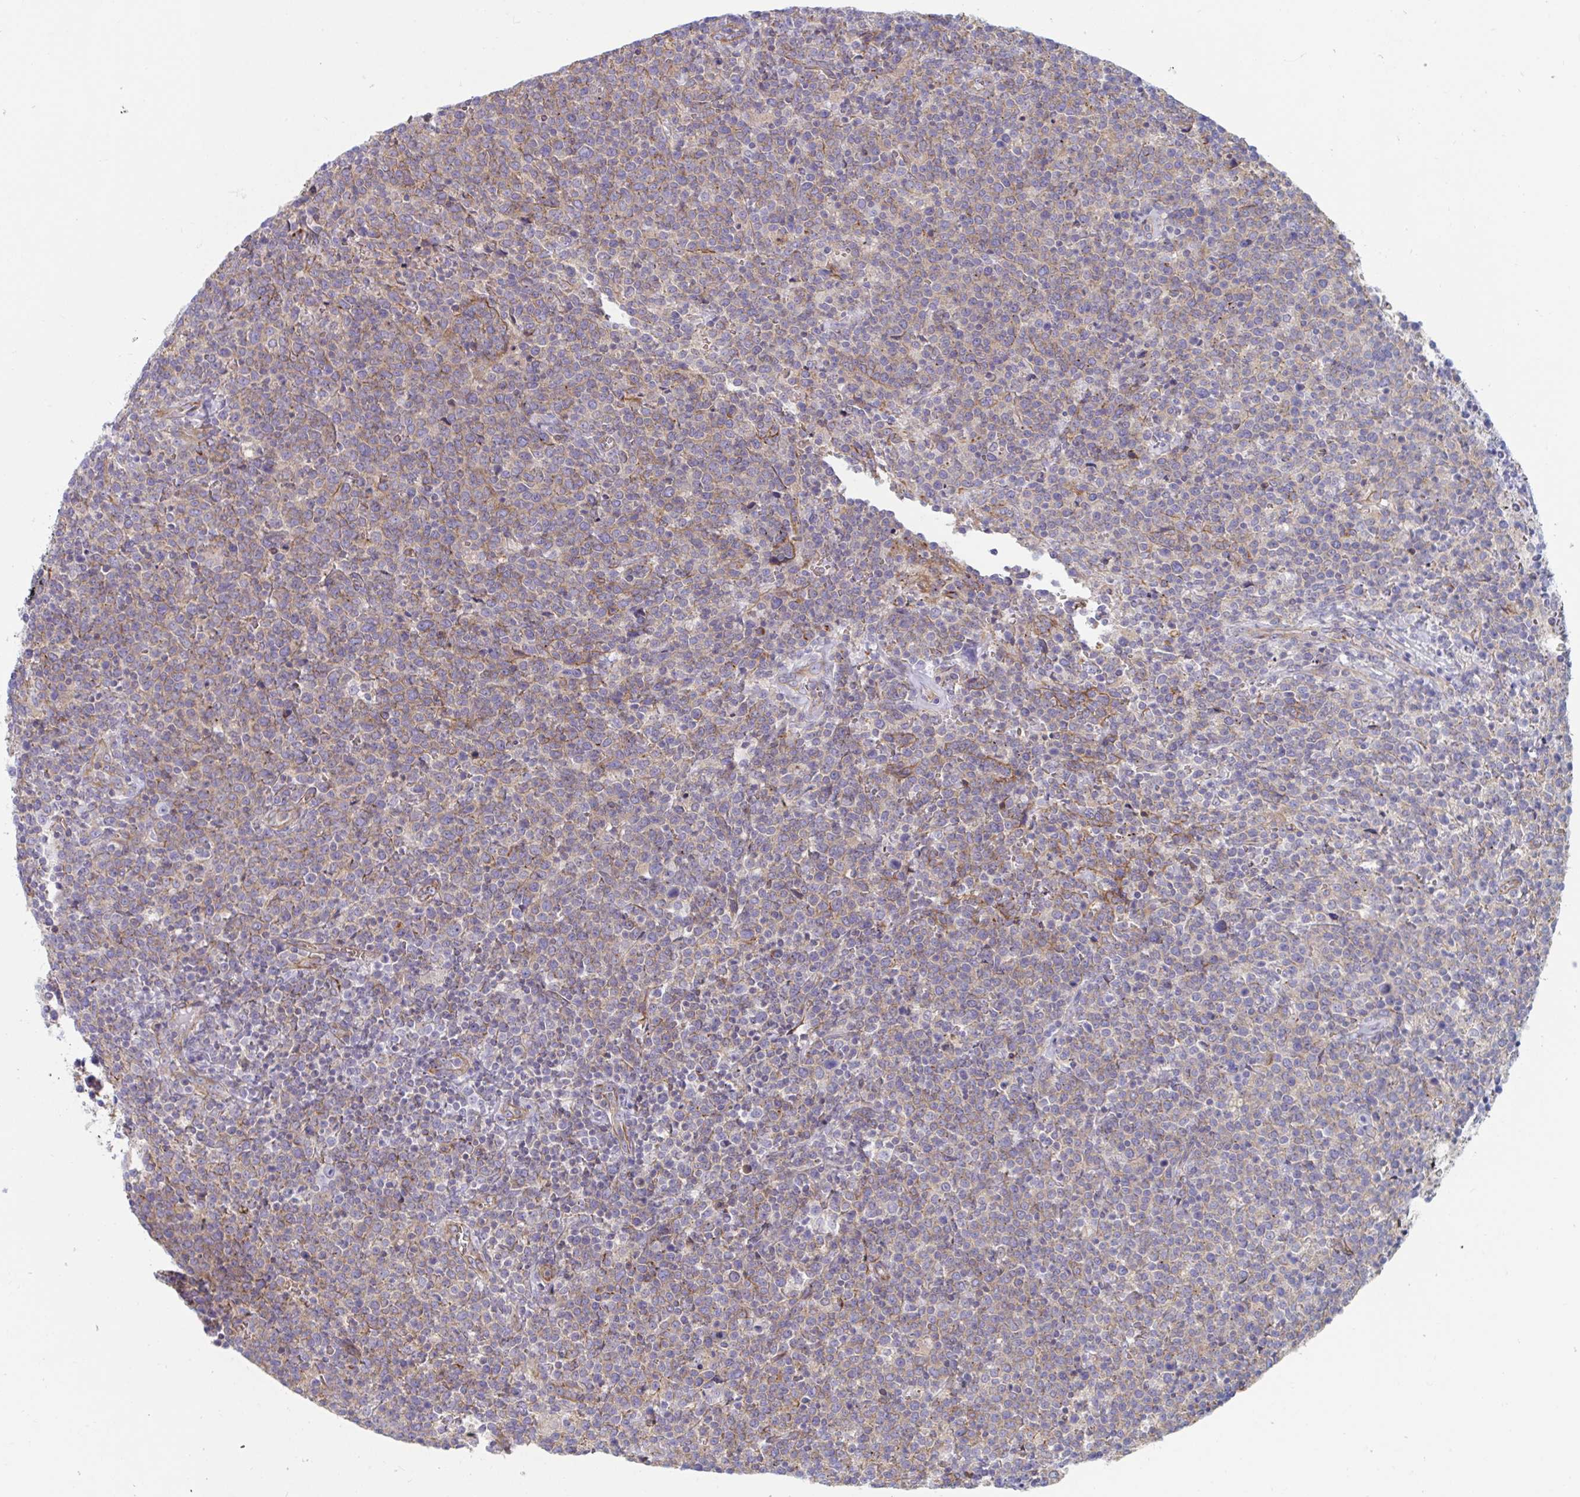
{"staining": {"intensity": "weak", "quantity": "25%-75%", "location": "cytoplasmic/membranous"}, "tissue": "lymphoma", "cell_type": "Tumor cells", "image_type": "cancer", "snomed": [{"axis": "morphology", "description": "Malignant lymphoma, non-Hodgkin's type, High grade"}, {"axis": "topography", "description": "Lymph node"}], "caption": "The histopathology image shows immunohistochemical staining of malignant lymphoma, non-Hodgkin's type (high-grade). There is weak cytoplasmic/membranous expression is seen in approximately 25%-75% of tumor cells.", "gene": "SLC9A6", "patient": {"sex": "male", "age": 61}}